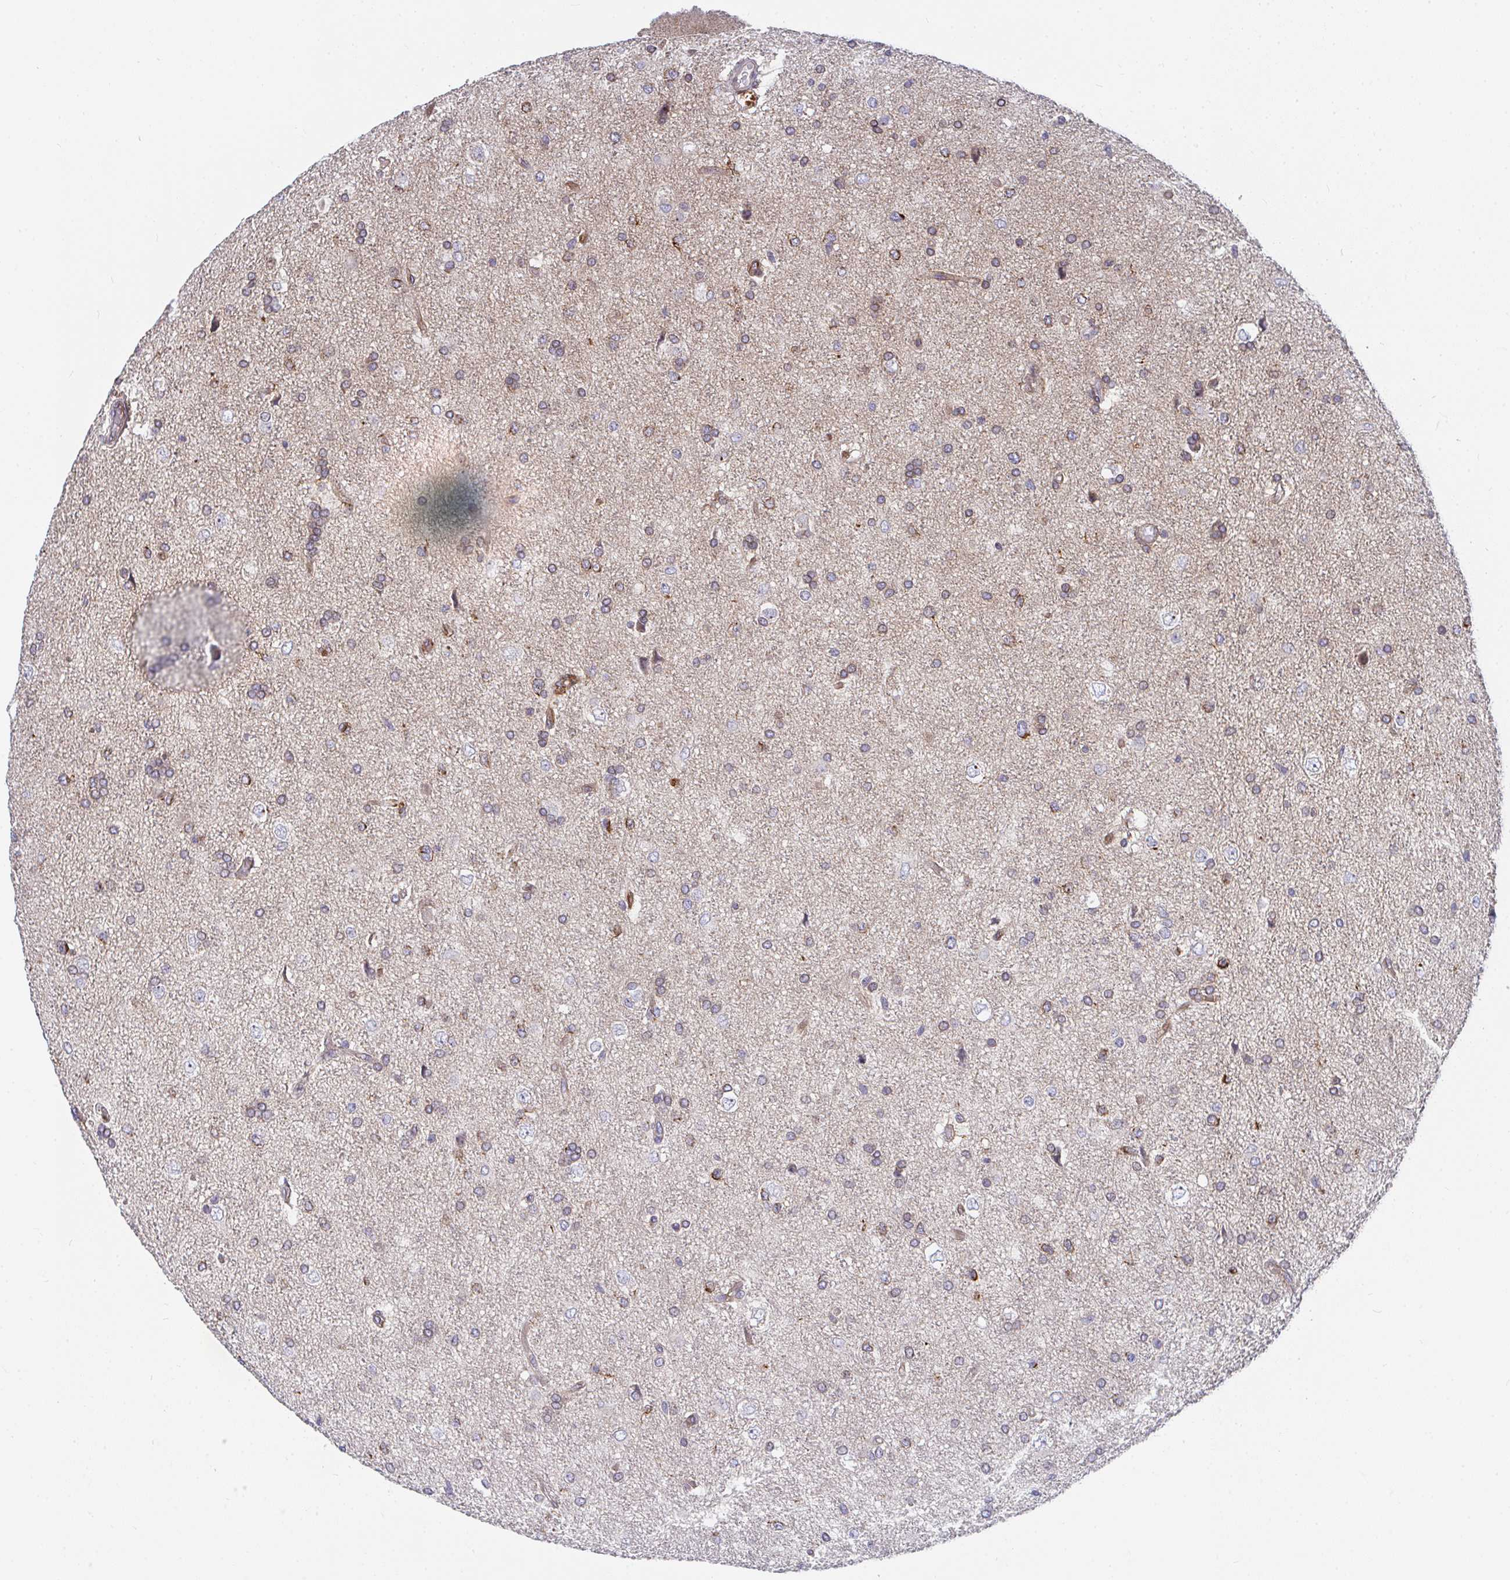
{"staining": {"intensity": "weak", "quantity": ">75%", "location": "cytoplasmic/membranous"}, "tissue": "glioma", "cell_type": "Tumor cells", "image_type": "cancer", "snomed": [{"axis": "morphology", "description": "Glioma, malignant, High grade"}, {"axis": "topography", "description": "Brain"}], "caption": "Immunohistochemistry (IHC) photomicrograph of malignant glioma (high-grade) stained for a protein (brown), which reveals low levels of weak cytoplasmic/membranous positivity in approximately >75% of tumor cells.", "gene": "EIF1AD", "patient": {"sex": "male", "age": 68}}